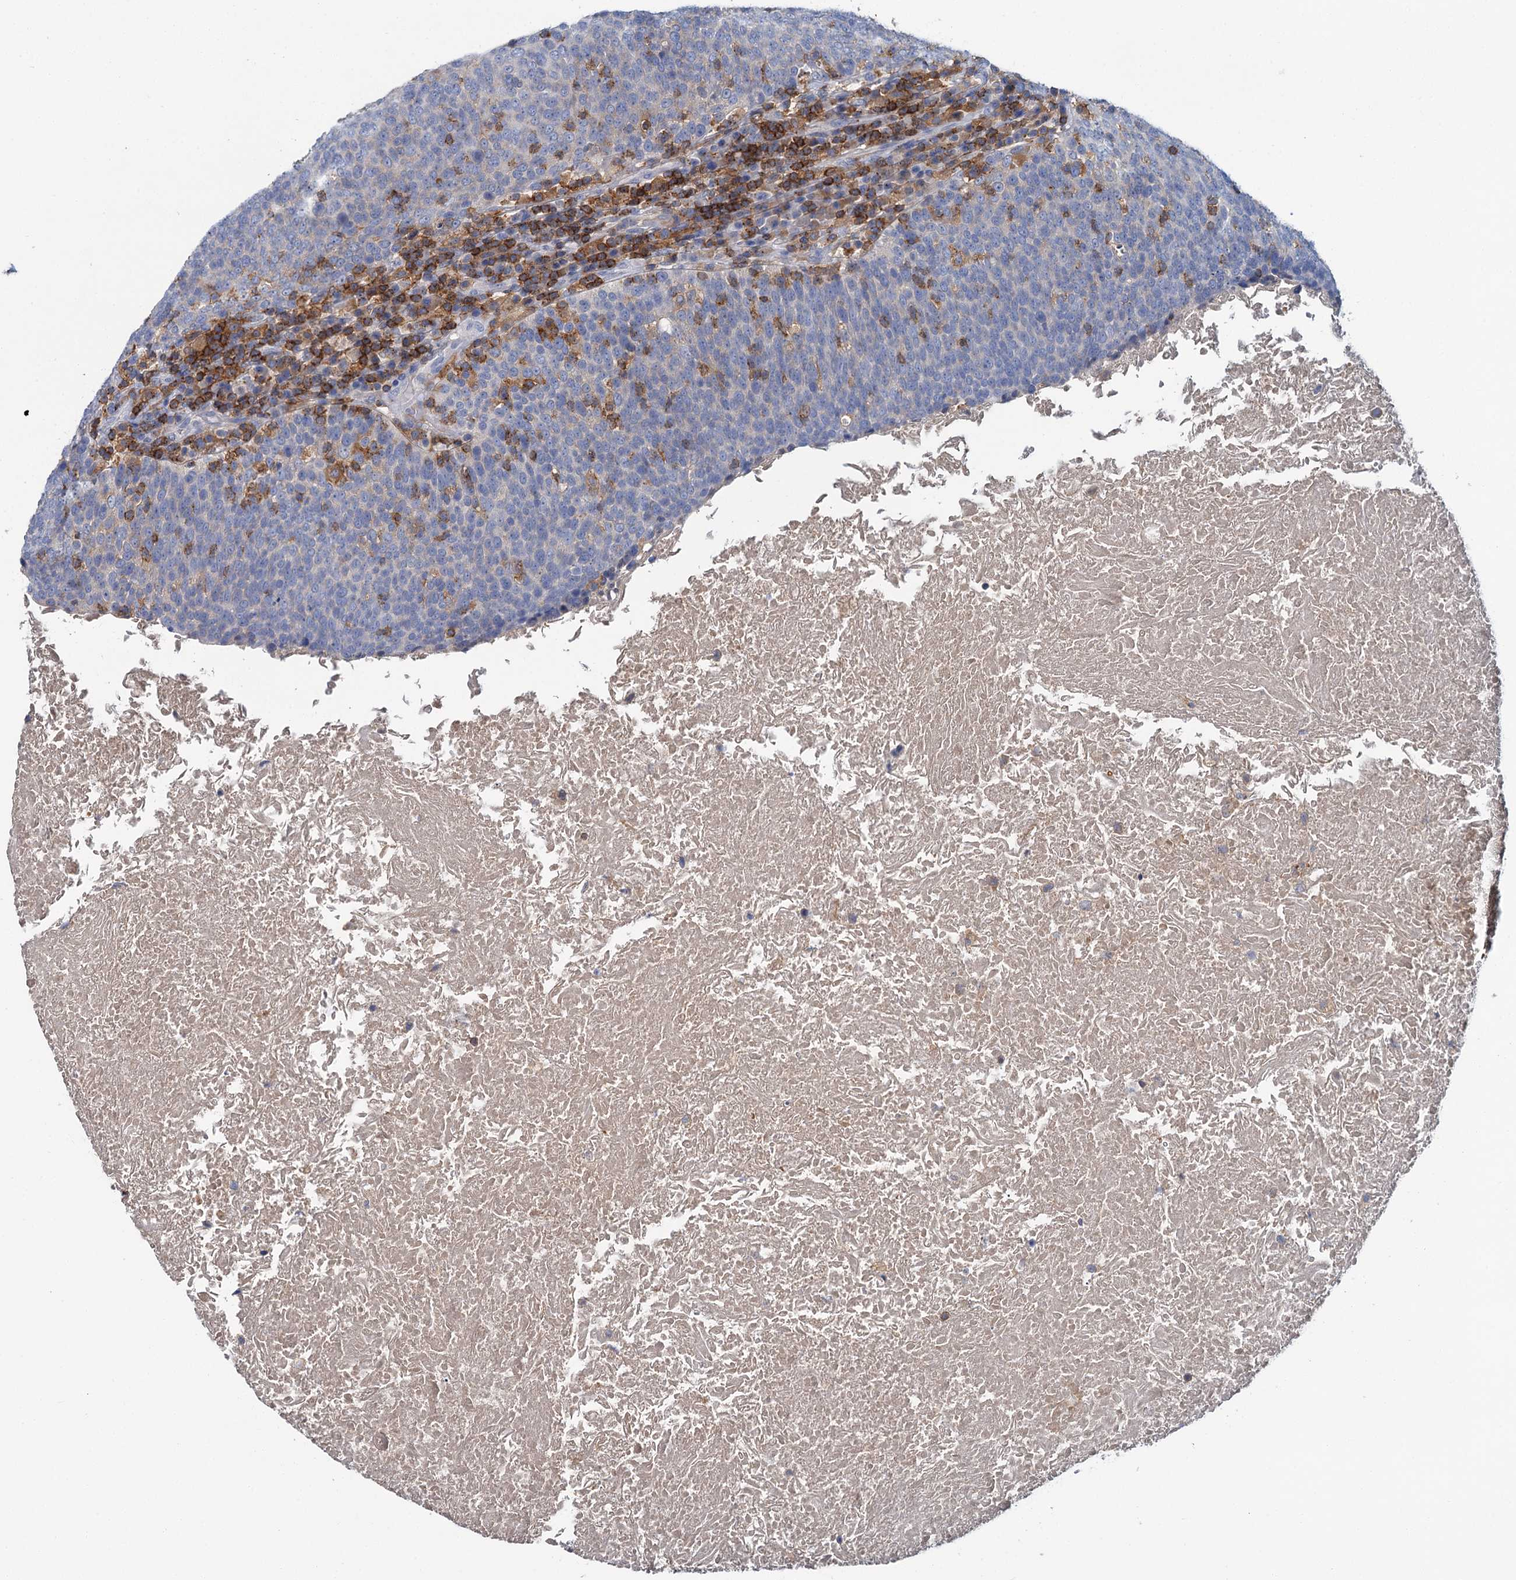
{"staining": {"intensity": "negative", "quantity": "none", "location": "none"}, "tissue": "head and neck cancer", "cell_type": "Tumor cells", "image_type": "cancer", "snomed": [{"axis": "morphology", "description": "Squamous cell carcinoma, NOS"}, {"axis": "morphology", "description": "Squamous cell carcinoma, metastatic, NOS"}, {"axis": "topography", "description": "Lymph node"}, {"axis": "topography", "description": "Head-Neck"}], "caption": "Immunohistochemistry of head and neck cancer displays no positivity in tumor cells.", "gene": "FGFR2", "patient": {"sex": "male", "age": 62}}